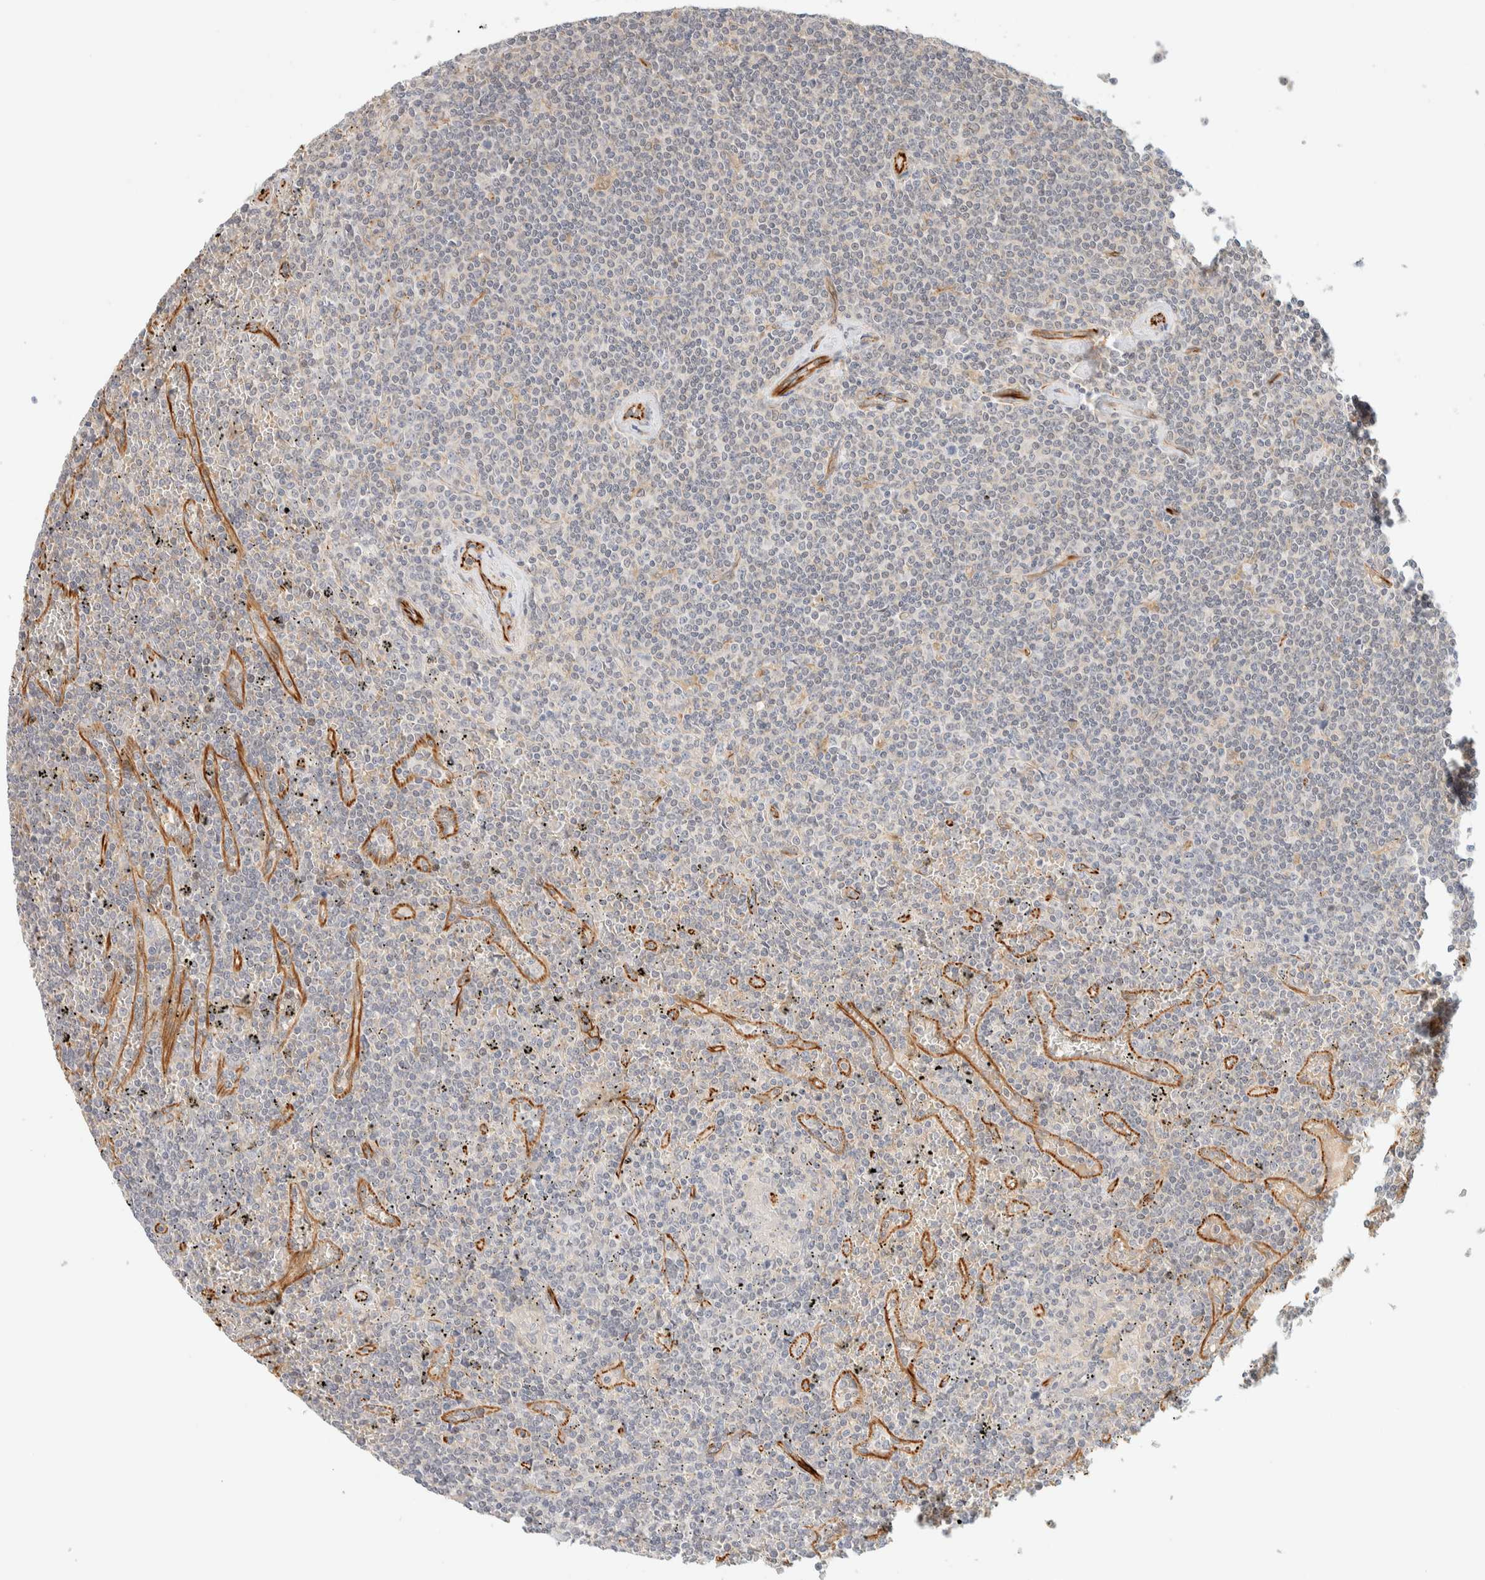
{"staining": {"intensity": "negative", "quantity": "none", "location": "none"}, "tissue": "lymphoma", "cell_type": "Tumor cells", "image_type": "cancer", "snomed": [{"axis": "morphology", "description": "Malignant lymphoma, non-Hodgkin's type, Low grade"}, {"axis": "topography", "description": "Spleen"}], "caption": "Immunohistochemistry (IHC) micrograph of neoplastic tissue: human lymphoma stained with DAB (3,3'-diaminobenzidine) displays no significant protein expression in tumor cells.", "gene": "FAT1", "patient": {"sex": "female", "age": 19}}